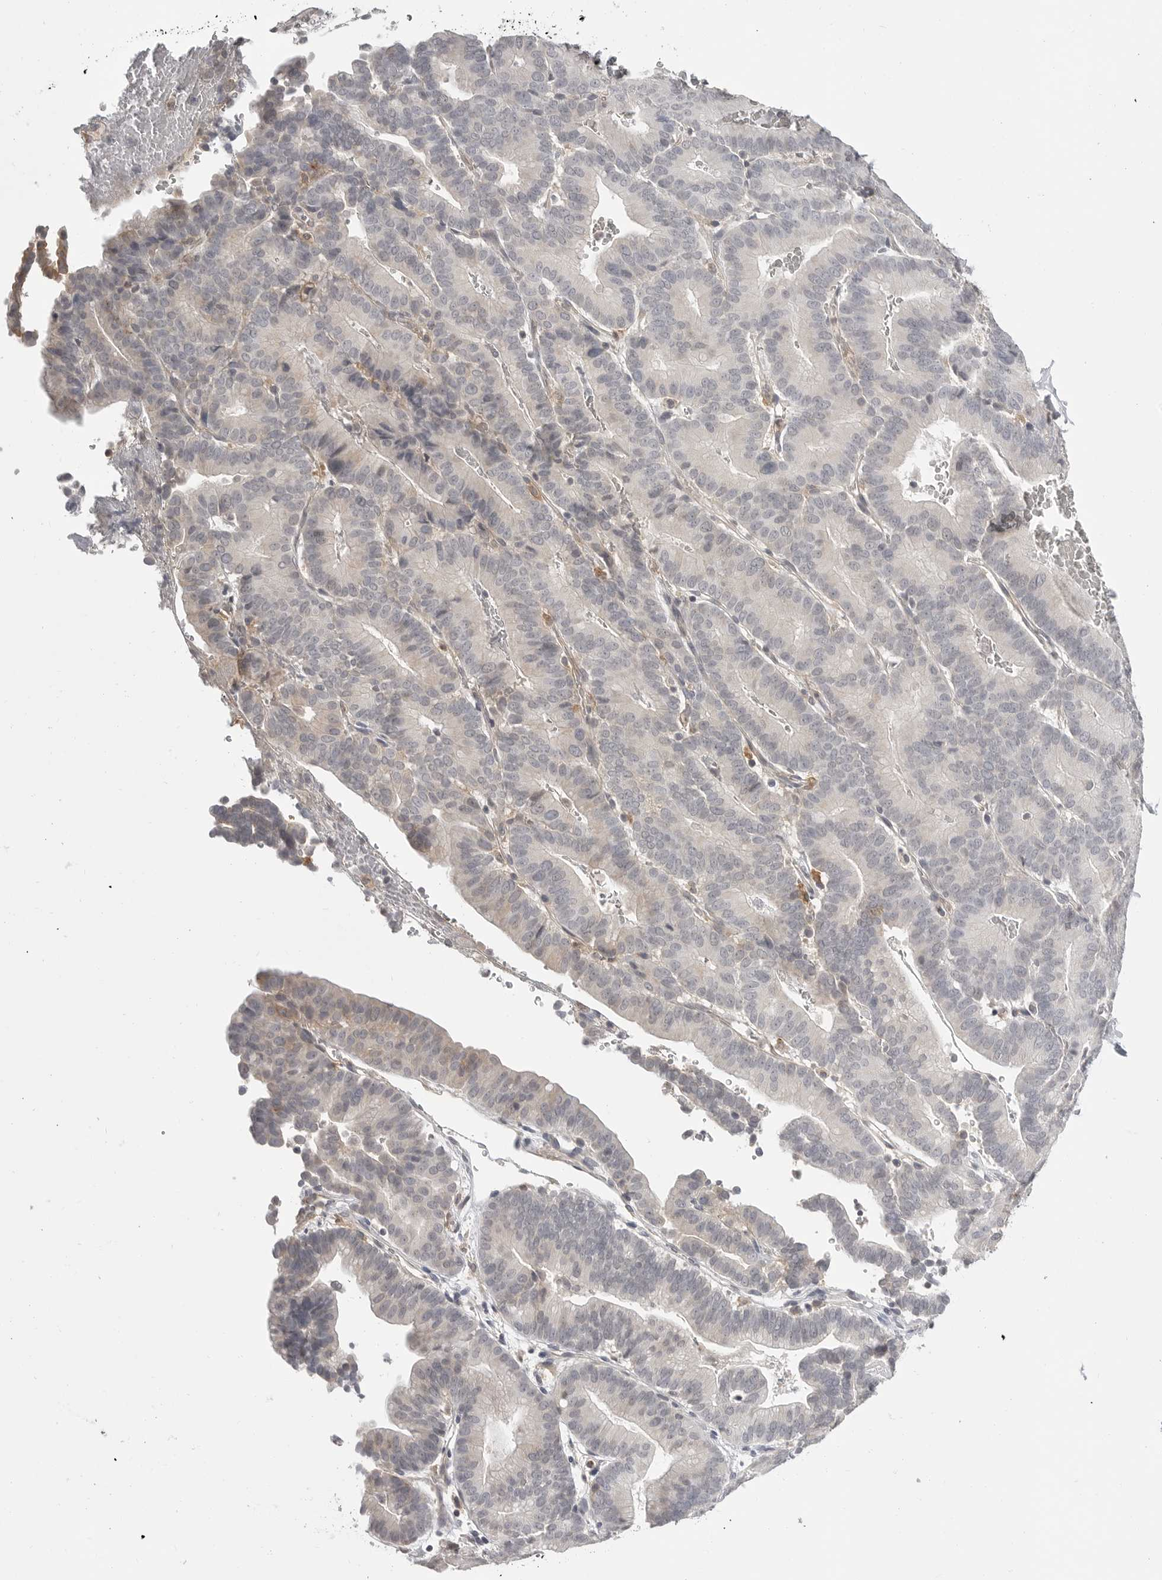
{"staining": {"intensity": "negative", "quantity": "none", "location": "none"}, "tissue": "liver cancer", "cell_type": "Tumor cells", "image_type": "cancer", "snomed": [{"axis": "morphology", "description": "Cholangiocarcinoma"}, {"axis": "topography", "description": "Liver"}], "caption": "Human liver cholangiocarcinoma stained for a protein using immunohistochemistry shows no expression in tumor cells.", "gene": "IFNGR1", "patient": {"sex": "female", "age": 75}}